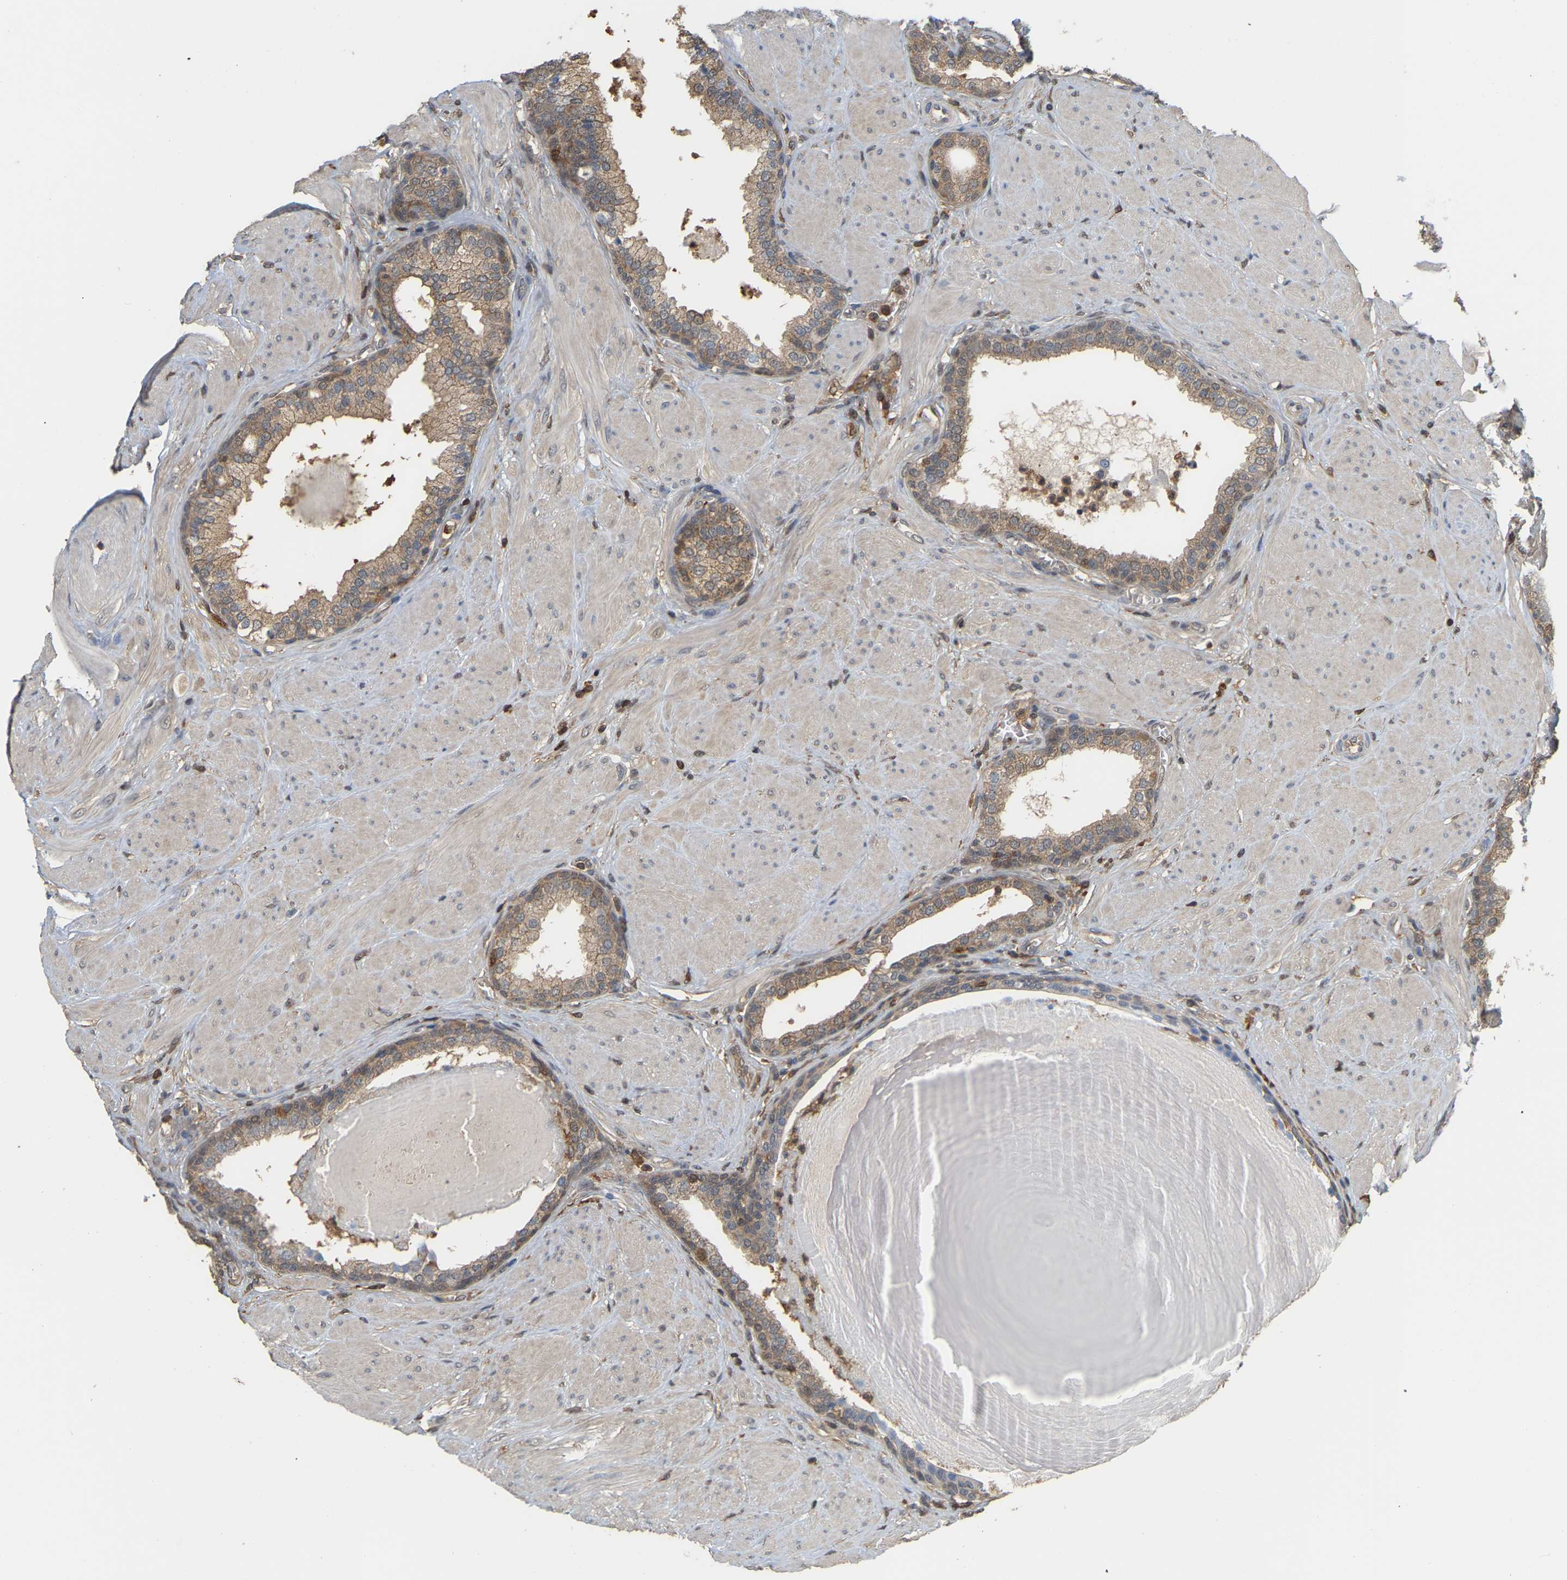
{"staining": {"intensity": "moderate", "quantity": ">75%", "location": "cytoplasmic/membranous"}, "tissue": "prostate", "cell_type": "Glandular cells", "image_type": "normal", "snomed": [{"axis": "morphology", "description": "Normal tissue, NOS"}, {"axis": "topography", "description": "Prostate"}], "caption": "Brown immunohistochemical staining in normal prostate displays moderate cytoplasmic/membranous expression in approximately >75% of glandular cells.", "gene": "MTPN", "patient": {"sex": "male", "age": 51}}